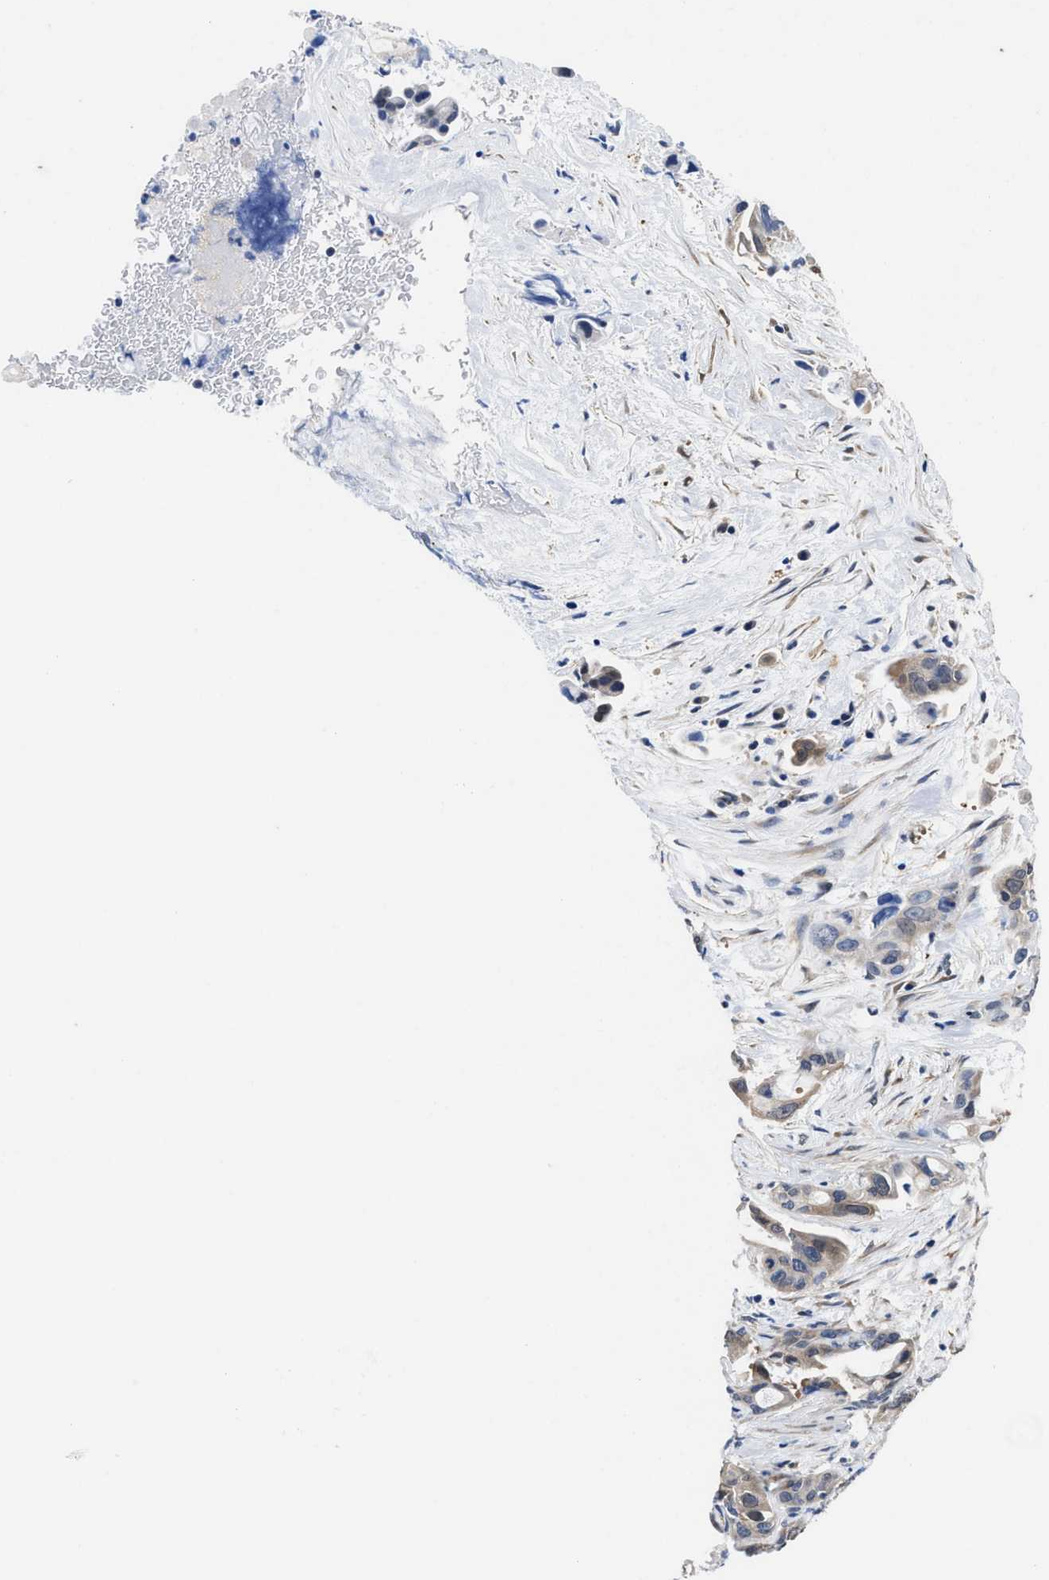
{"staining": {"intensity": "weak", "quantity": "<25%", "location": "cytoplasmic/membranous"}, "tissue": "pancreatic cancer", "cell_type": "Tumor cells", "image_type": "cancer", "snomed": [{"axis": "morphology", "description": "Adenocarcinoma, NOS"}, {"axis": "topography", "description": "Pancreas"}], "caption": "A histopathology image of pancreatic cancer (adenocarcinoma) stained for a protein exhibits no brown staining in tumor cells.", "gene": "KIF12", "patient": {"sex": "male", "age": 53}}